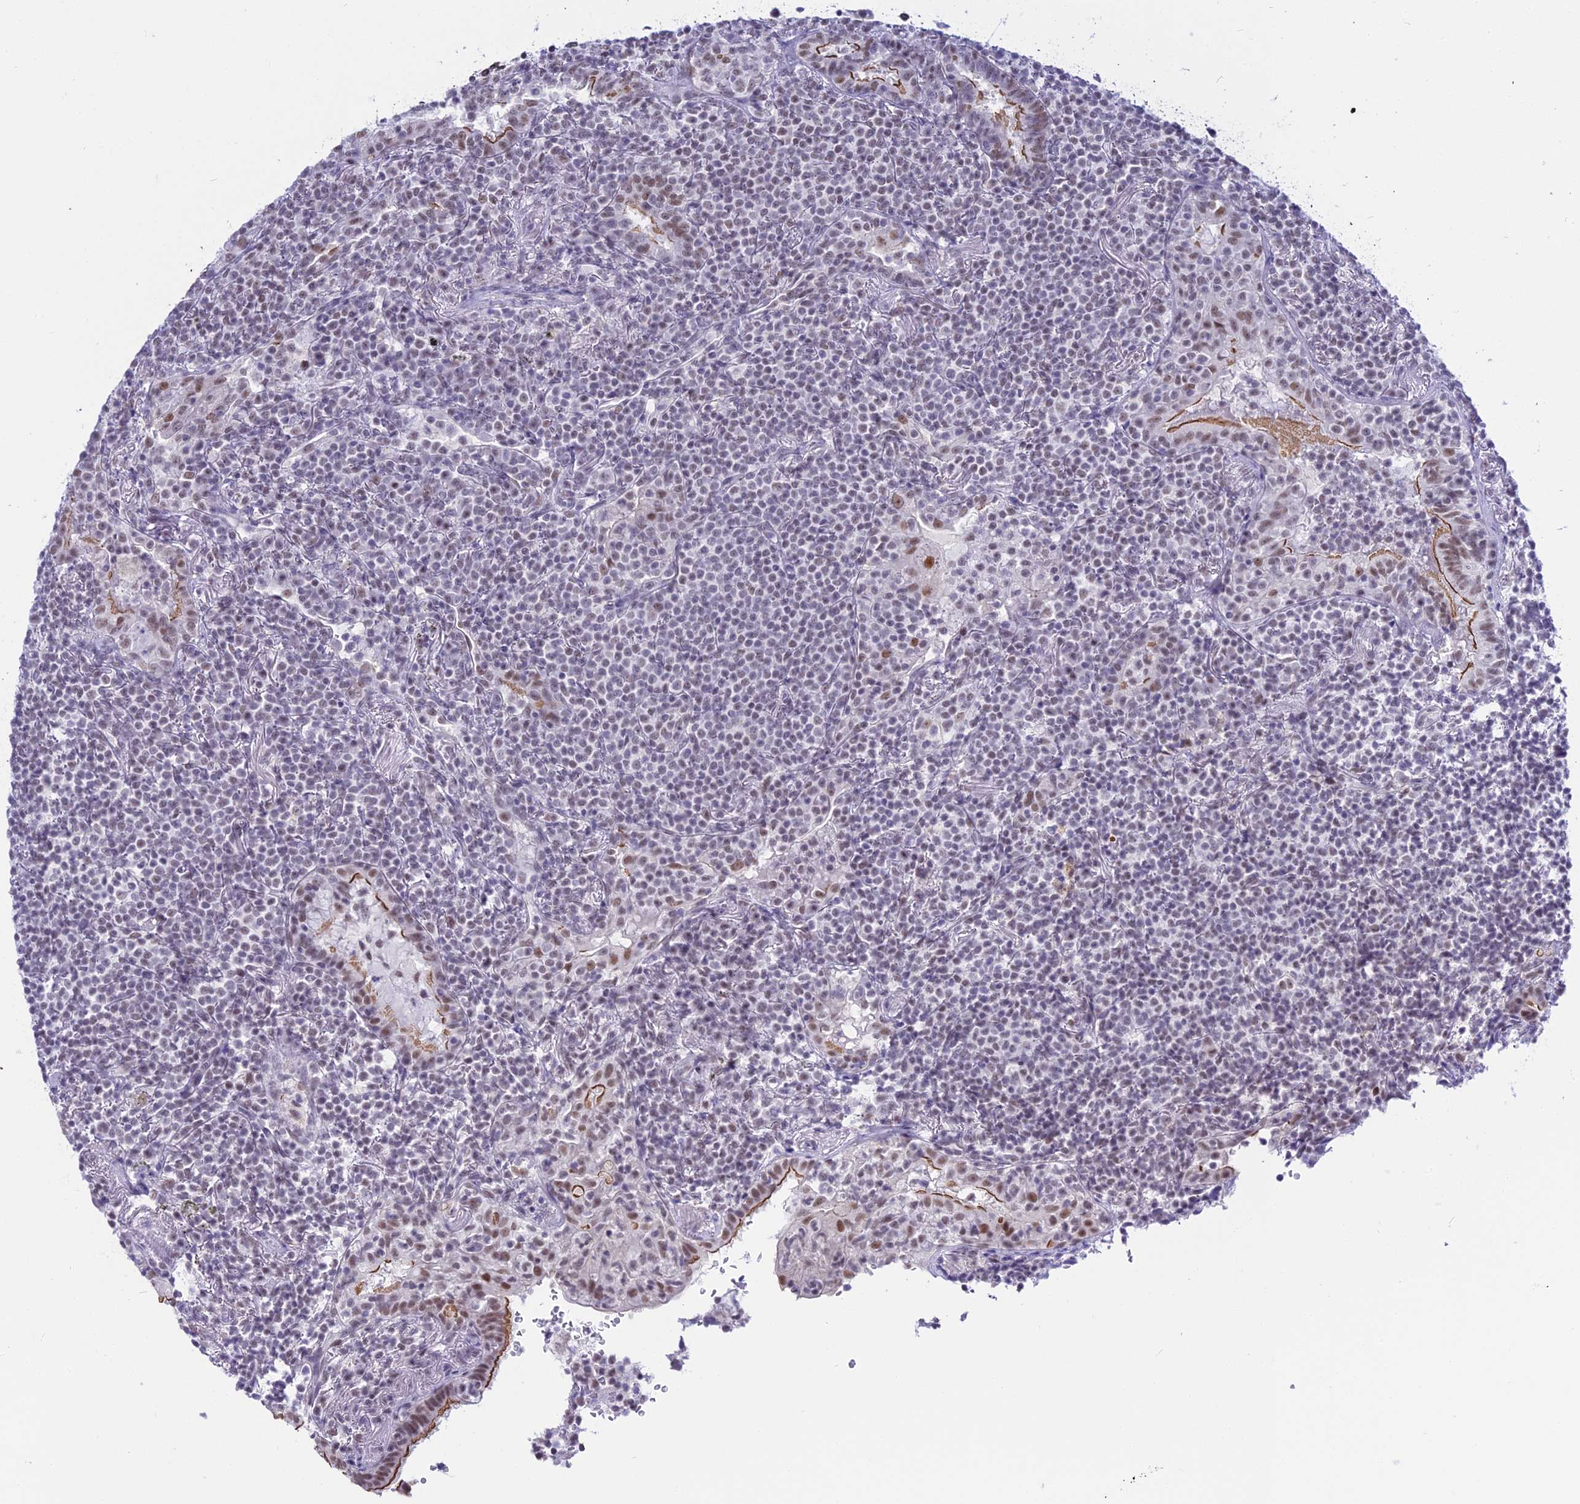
{"staining": {"intensity": "weak", "quantity": "25%-75%", "location": "nuclear"}, "tissue": "lymphoma", "cell_type": "Tumor cells", "image_type": "cancer", "snomed": [{"axis": "morphology", "description": "Malignant lymphoma, non-Hodgkin's type, Low grade"}, {"axis": "topography", "description": "Lung"}], "caption": "Lymphoma tissue demonstrates weak nuclear expression in about 25%-75% of tumor cells, visualized by immunohistochemistry.", "gene": "RBM12", "patient": {"sex": "female", "age": 71}}